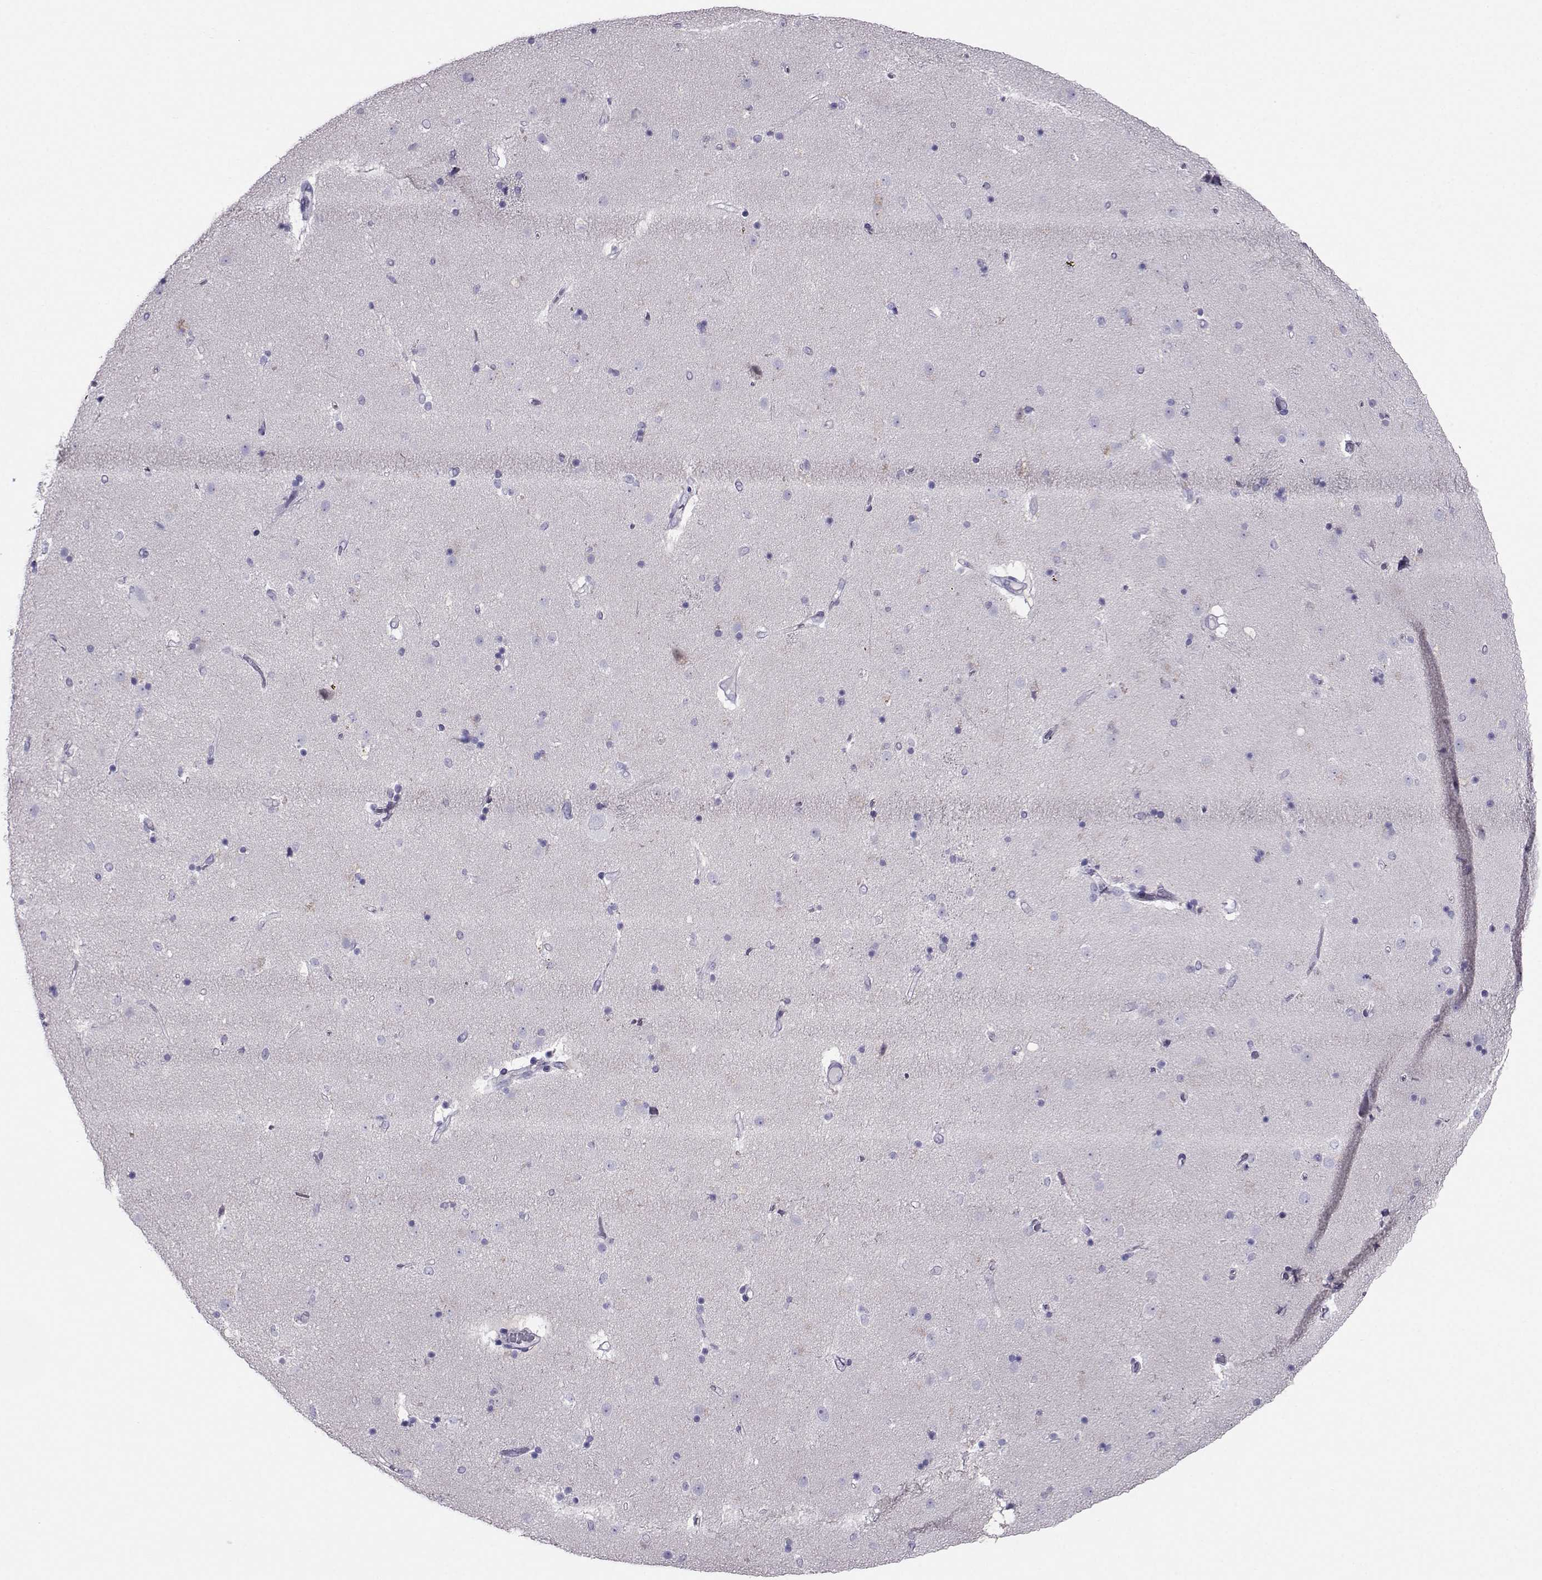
{"staining": {"intensity": "negative", "quantity": "none", "location": "none"}, "tissue": "caudate", "cell_type": "Glial cells", "image_type": "normal", "snomed": [{"axis": "morphology", "description": "Normal tissue, NOS"}, {"axis": "topography", "description": "Lateral ventricle wall"}], "caption": "IHC histopathology image of normal caudate stained for a protein (brown), which shows no staining in glial cells.", "gene": "PGK1", "patient": {"sex": "female", "age": 71}}